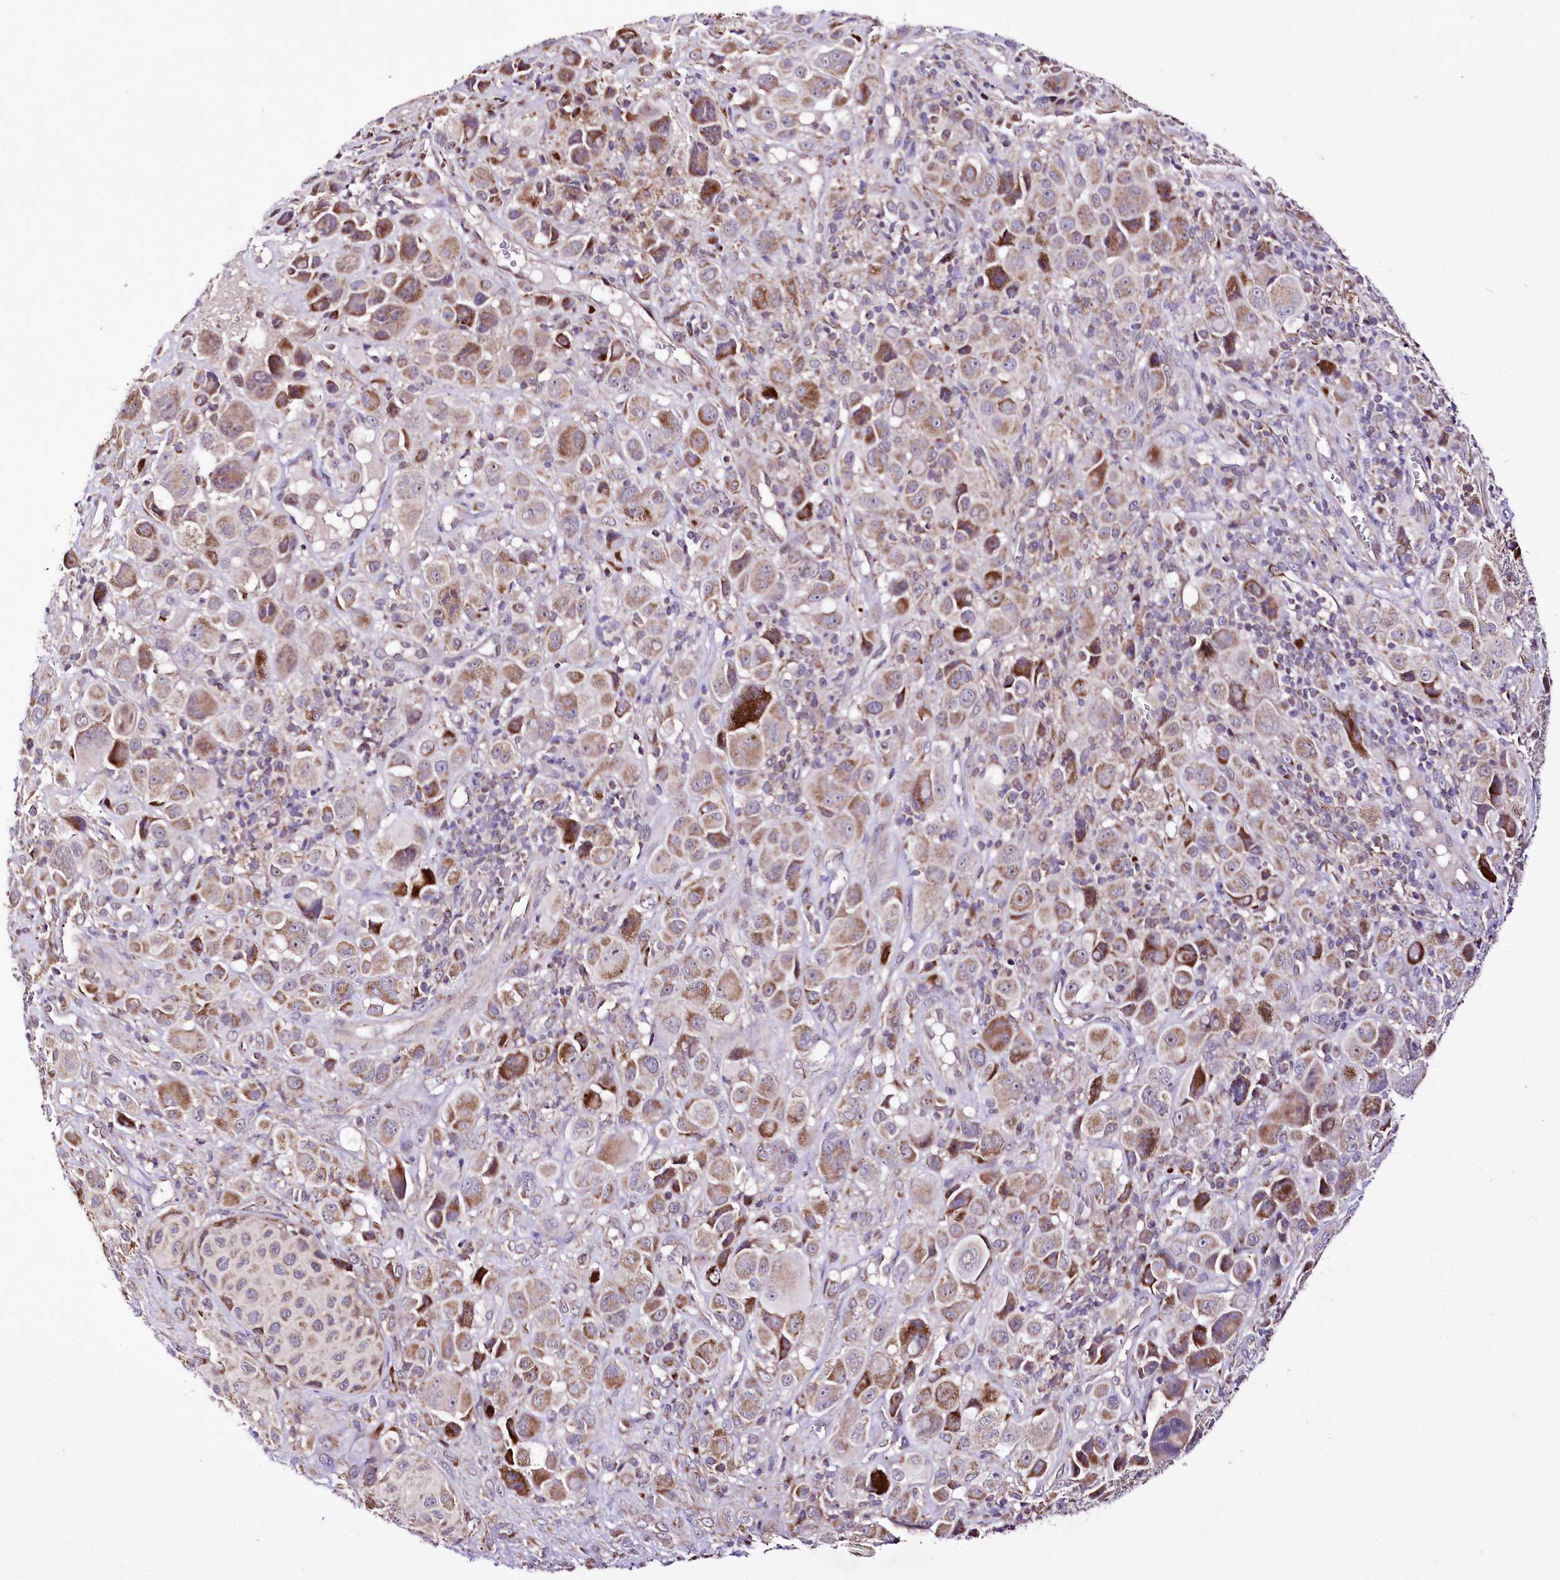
{"staining": {"intensity": "moderate", "quantity": "25%-75%", "location": "cytoplasmic/membranous"}, "tissue": "melanoma", "cell_type": "Tumor cells", "image_type": "cancer", "snomed": [{"axis": "morphology", "description": "Malignant melanoma, NOS"}, {"axis": "topography", "description": "Skin of trunk"}], "caption": "A brown stain shows moderate cytoplasmic/membranous staining of a protein in malignant melanoma tumor cells.", "gene": "ATE1", "patient": {"sex": "male", "age": 71}}